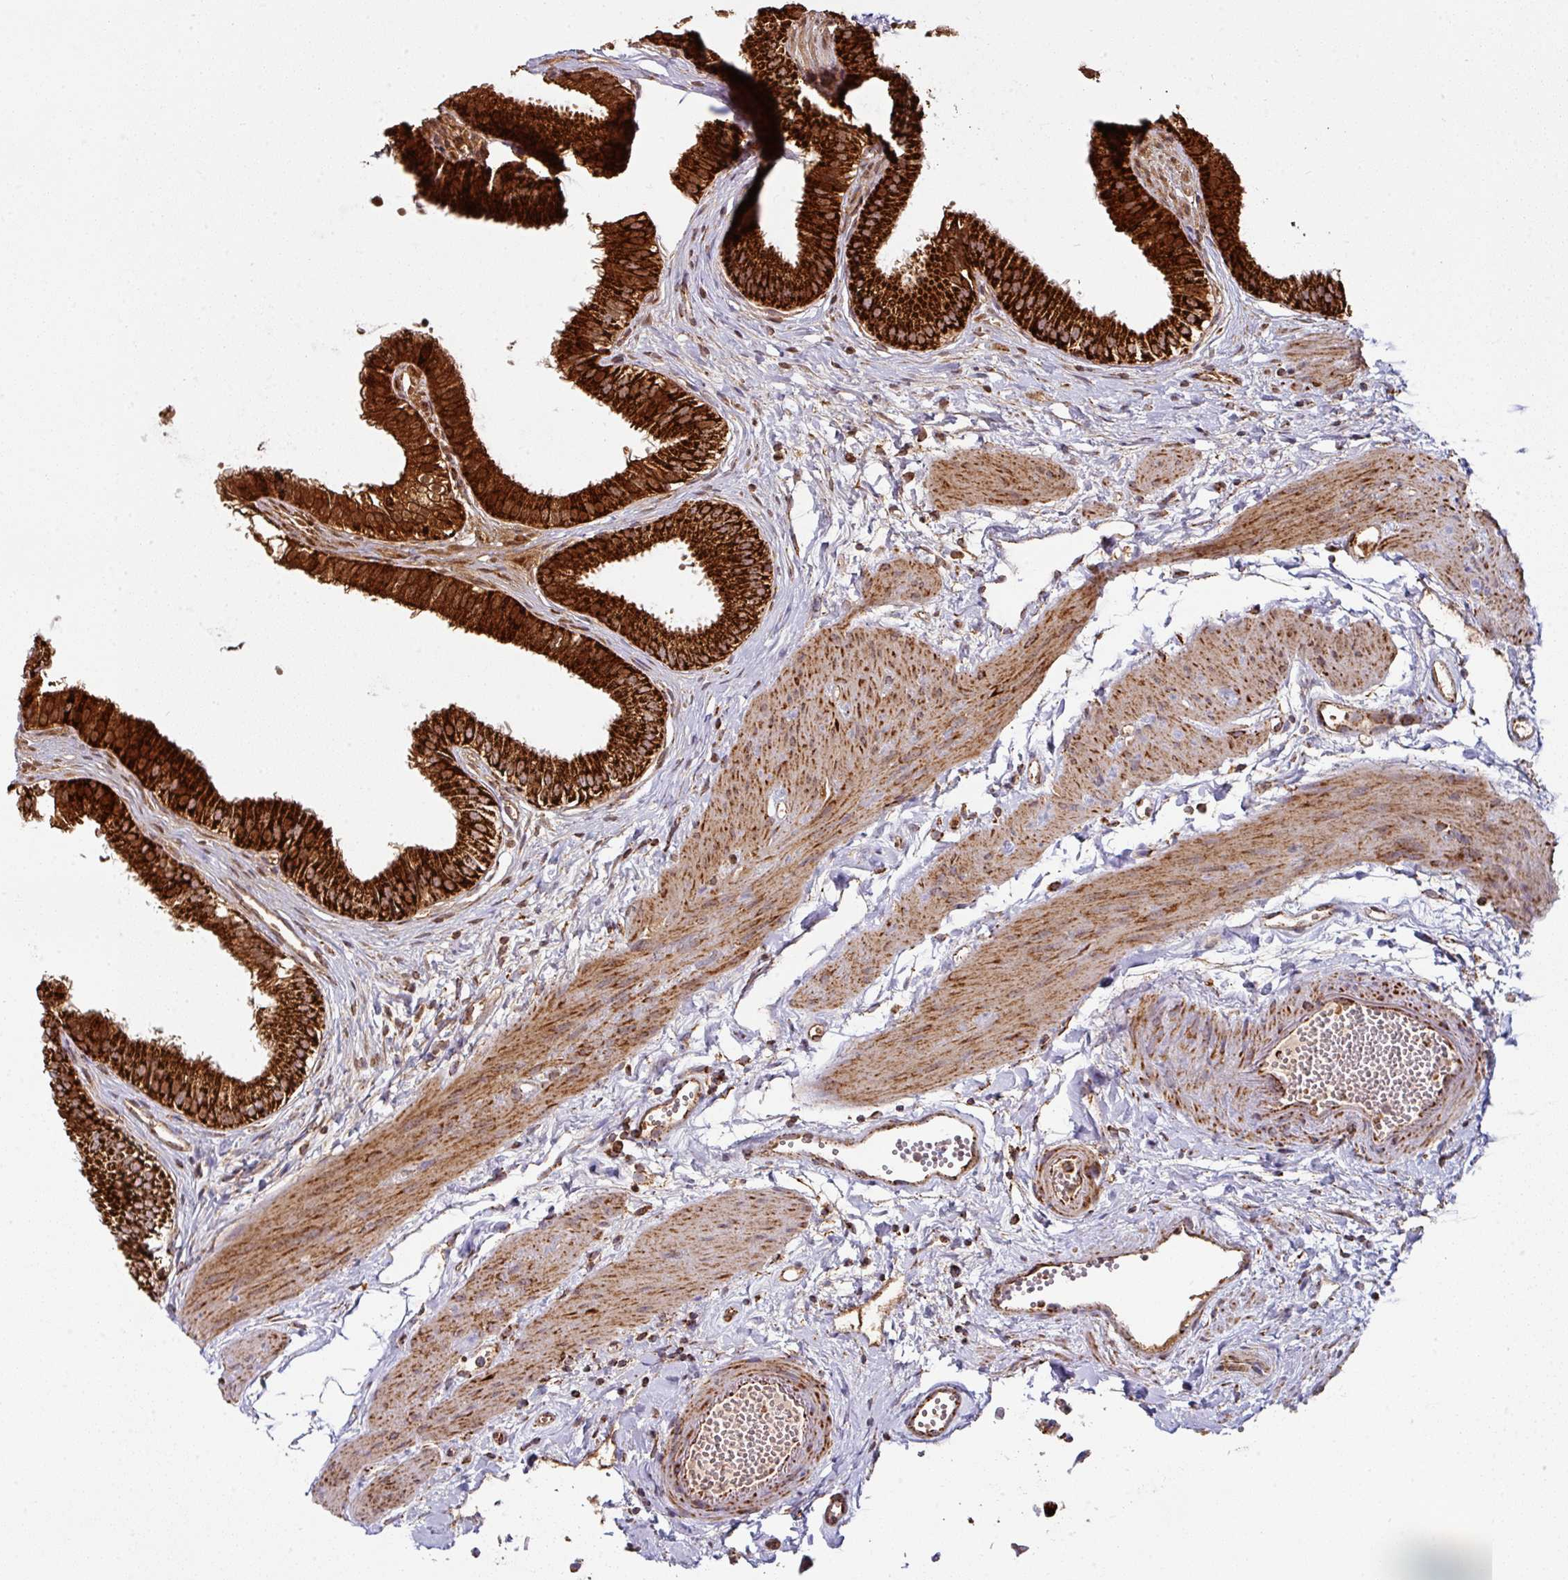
{"staining": {"intensity": "strong", "quantity": ">75%", "location": "cytoplasmic/membranous"}, "tissue": "gallbladder", "cell_type": "Glandular cells", "image_type": "normal", "snomed": [{"axis": "morphology", "description": "Normal tissue, NOS"}, {"axis": "topography", "description": "Gallbladder"}], "caption": "Normal gallbladder reveals strong cytoplasmic/membranous expression in about >75% of glandular cells, visualized by immunohistochemistry.", "gene": "TRAP1", "patient": {"sex": "female", "age": 54}}